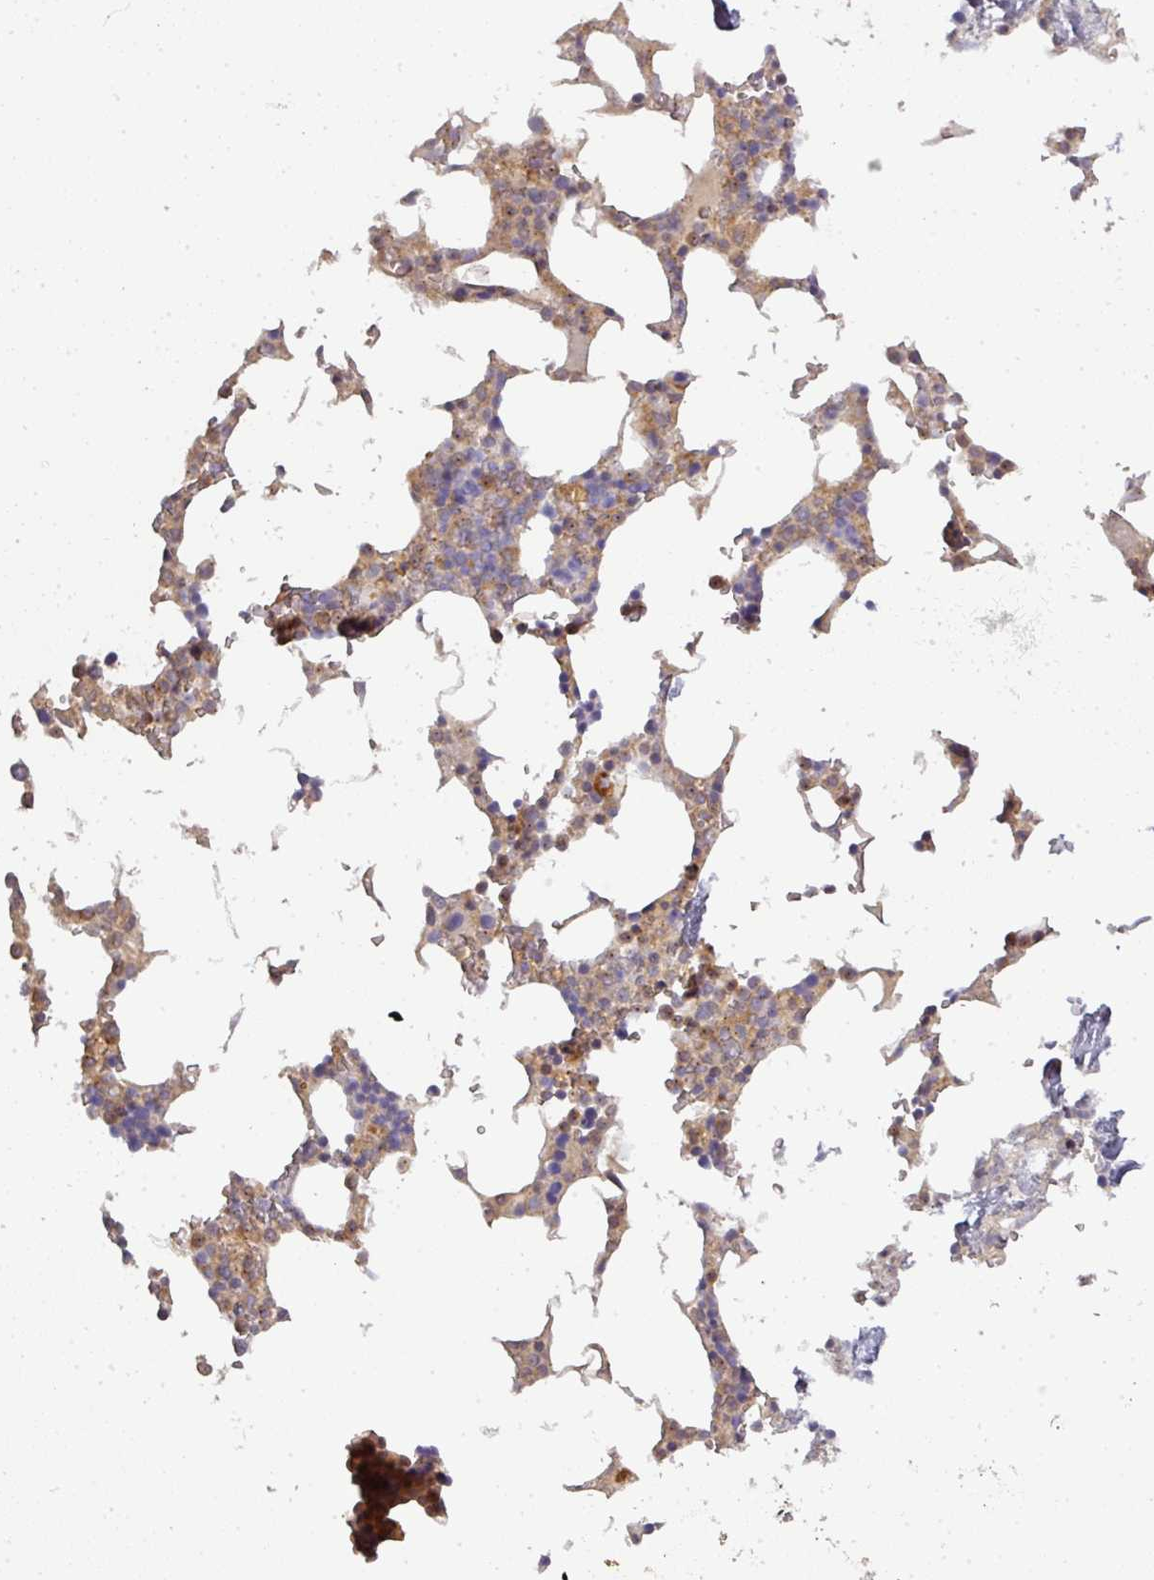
{"staining": {"intensity": "moderate", "quantity": "<25%", "location": "cytoplasmic/membranous"}, "tissue": "bone marrow", "cell_type": "Hematopoietic cells", "image_type": "normal", "snomed": [{"axis": "morphology", "description": "Normal tissue, NOS"}, {"axis": "topography", "description": "Bone marrow"}], "caption": "Immunohistochemical staining of benign bone marrow demonstrates <25% levels of moderate cytoplasmic/membranous protein expression in approximately <25% of hematopoietic cells. (DAB = brown stain, brightfield microscopy at high magnification).", "gene": "NIN", "patient": {"sex": "male", "age": 64}}